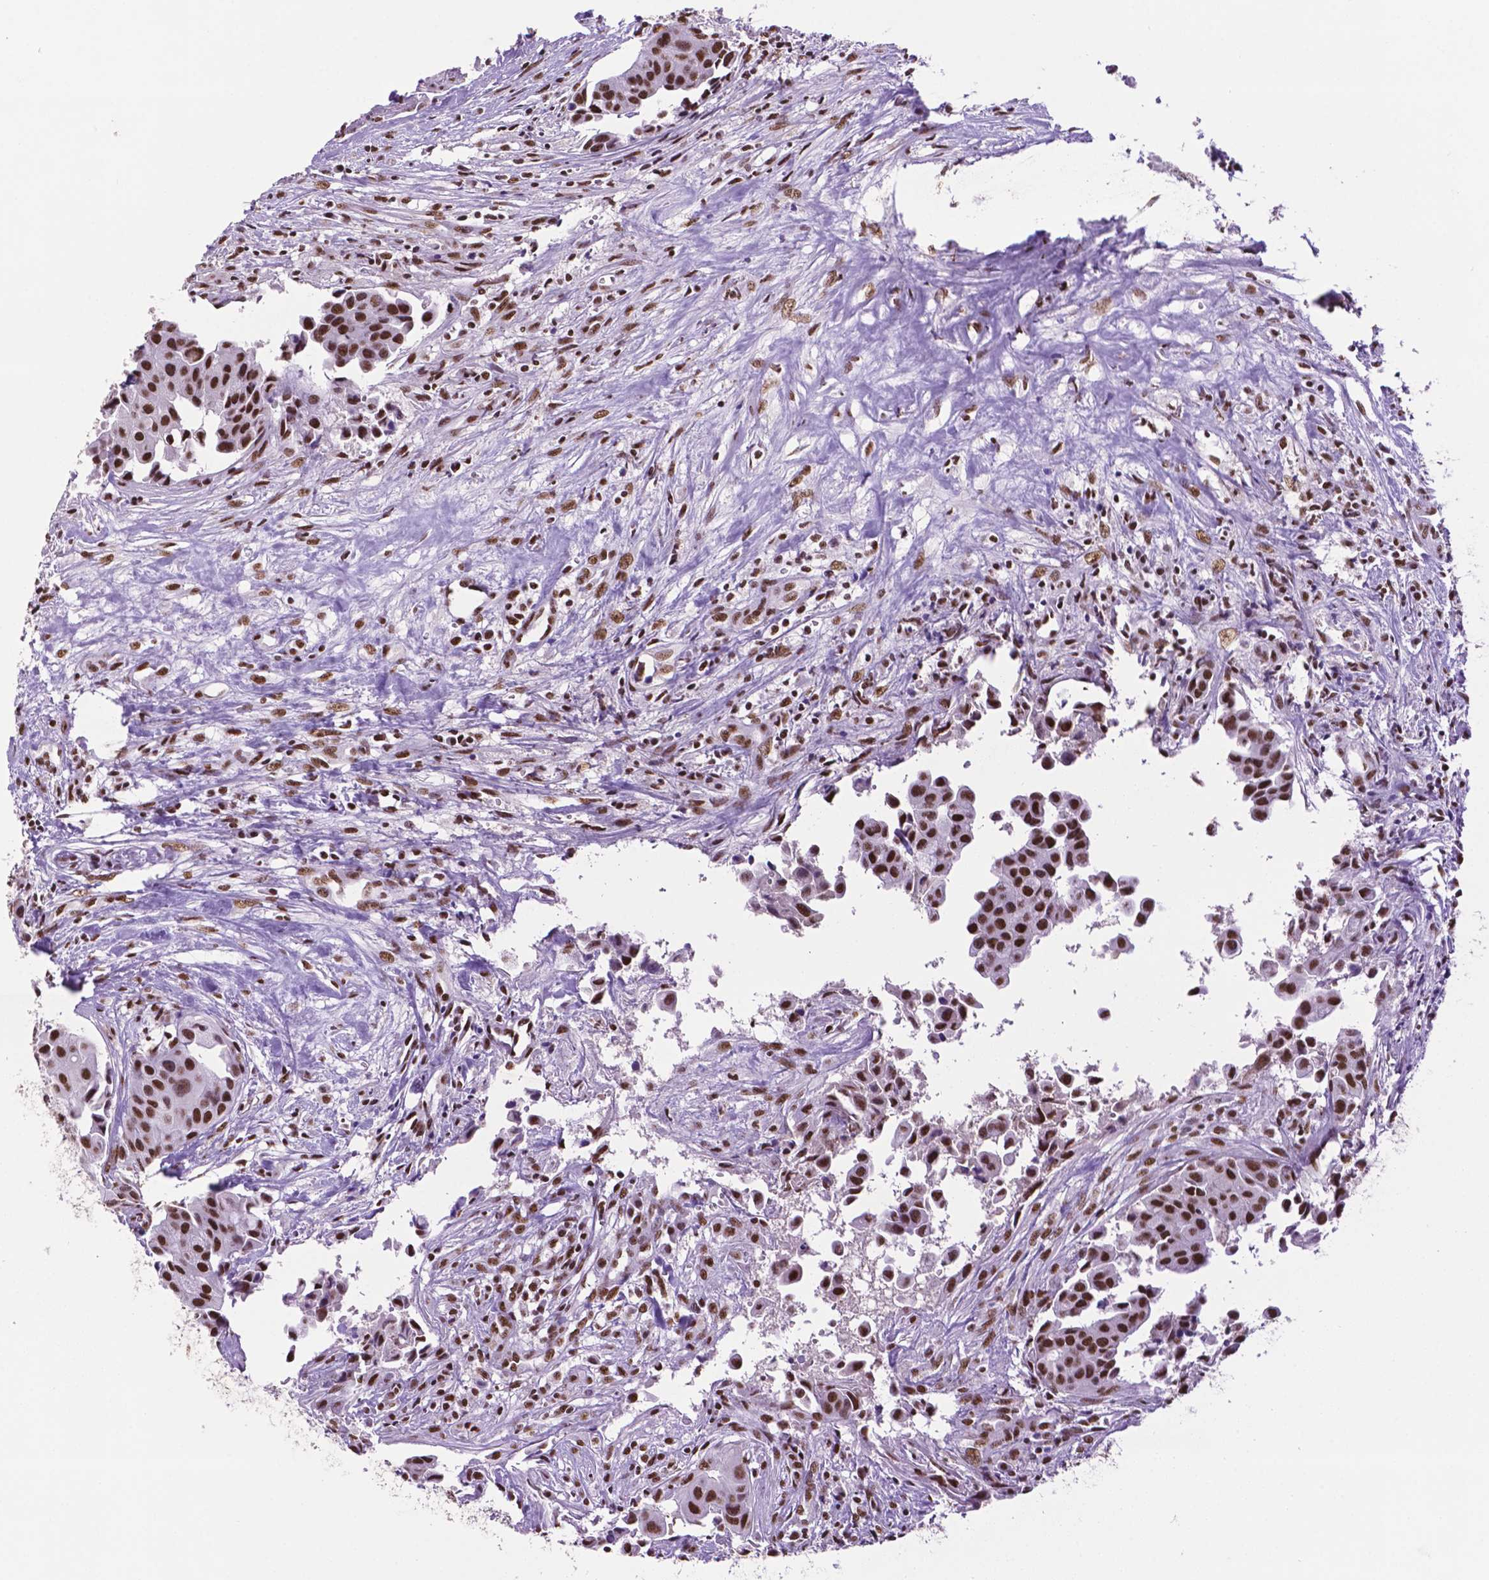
{"staining": {"intensity": "strong", "quantity": ">75%", "location": "nuclear"}, "tissue": "head and neck cancer", "cell_type": "Tumor cells", "image_type": "cancer", "snomed": [{"axis": "morphology", "description": "Adenocarcinoma, NOS"}, {"axis": "topography", "description": "Head-Neck"}], "caption": "Immunohistochemistry (IHC) histopathology image of human adenocarcinoma (head and neck) stained for a protein (brown), which displays high levels of strong nuclear positivity in approximately >75% of tumor cells.", "gene": "CCAR2", "patient": {"sex": "male", "age": 76}}